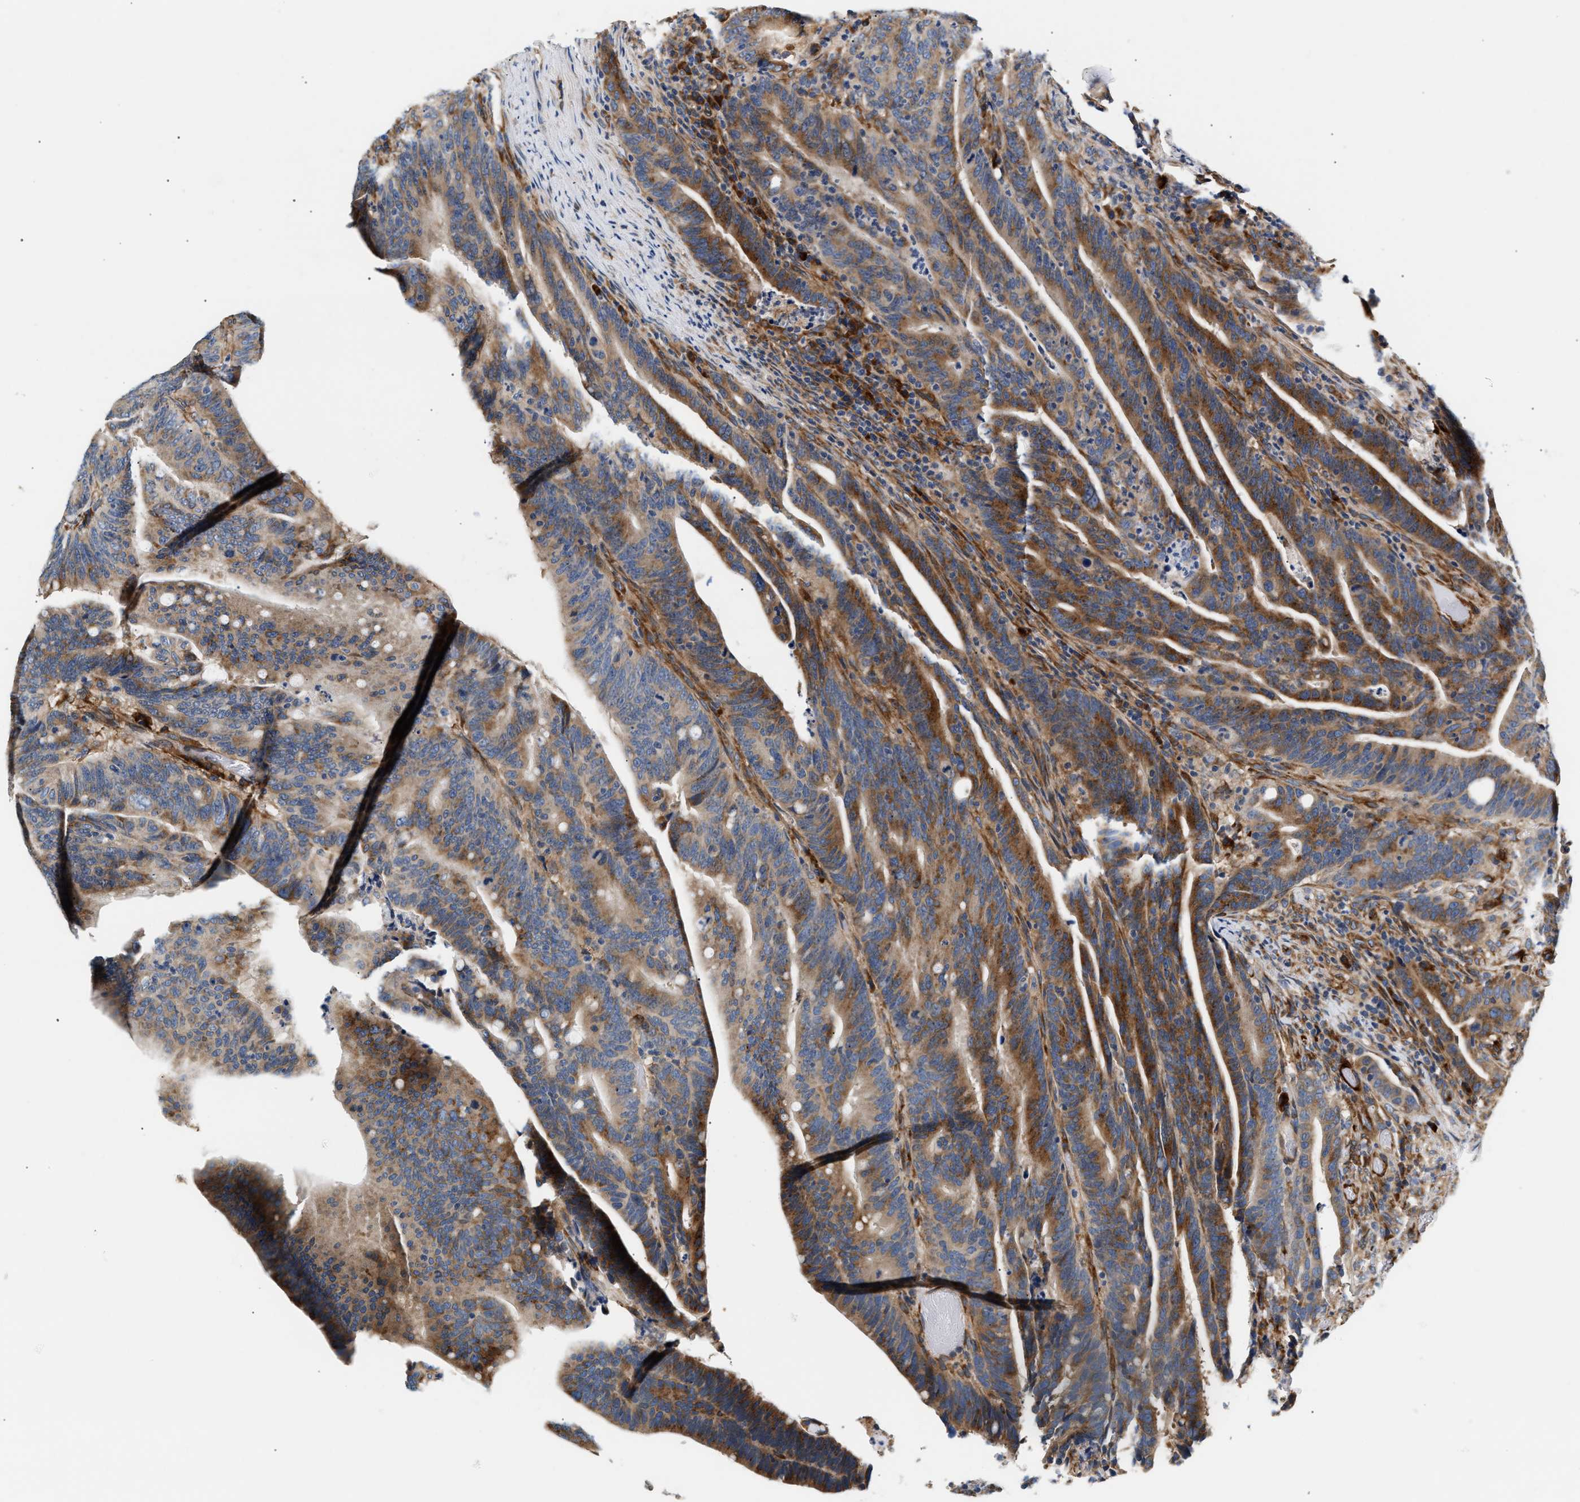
{"staining": {"intensity": "moderate", "quantity": ">75%", "location": "cytoplasmic/membranous"}, "tissue": "colorectal cancer", "cell_type": "Tumor cells", "image_type": "cancer", "snomed": [{"axis": "morphology", "description": "Adenocarcinoma, NOS"}, {"axis": "topography", "description": "Colon"}], "caption": "Immunohistochemistry (IHC) of human colorectal cancer (adenocarcinoma) shows medium levels of moderate cytoplasmic/membranous staining in approximately >75% of tumor cells. The protein of interest is stained brown, and the nuclei are stained in blue (DAB (3,3'-diaminobenzidine) IHC with brightfield microscopy, high magnification).", "gene": "IFT74", "patient": {"sex": "female", "age": 66}}